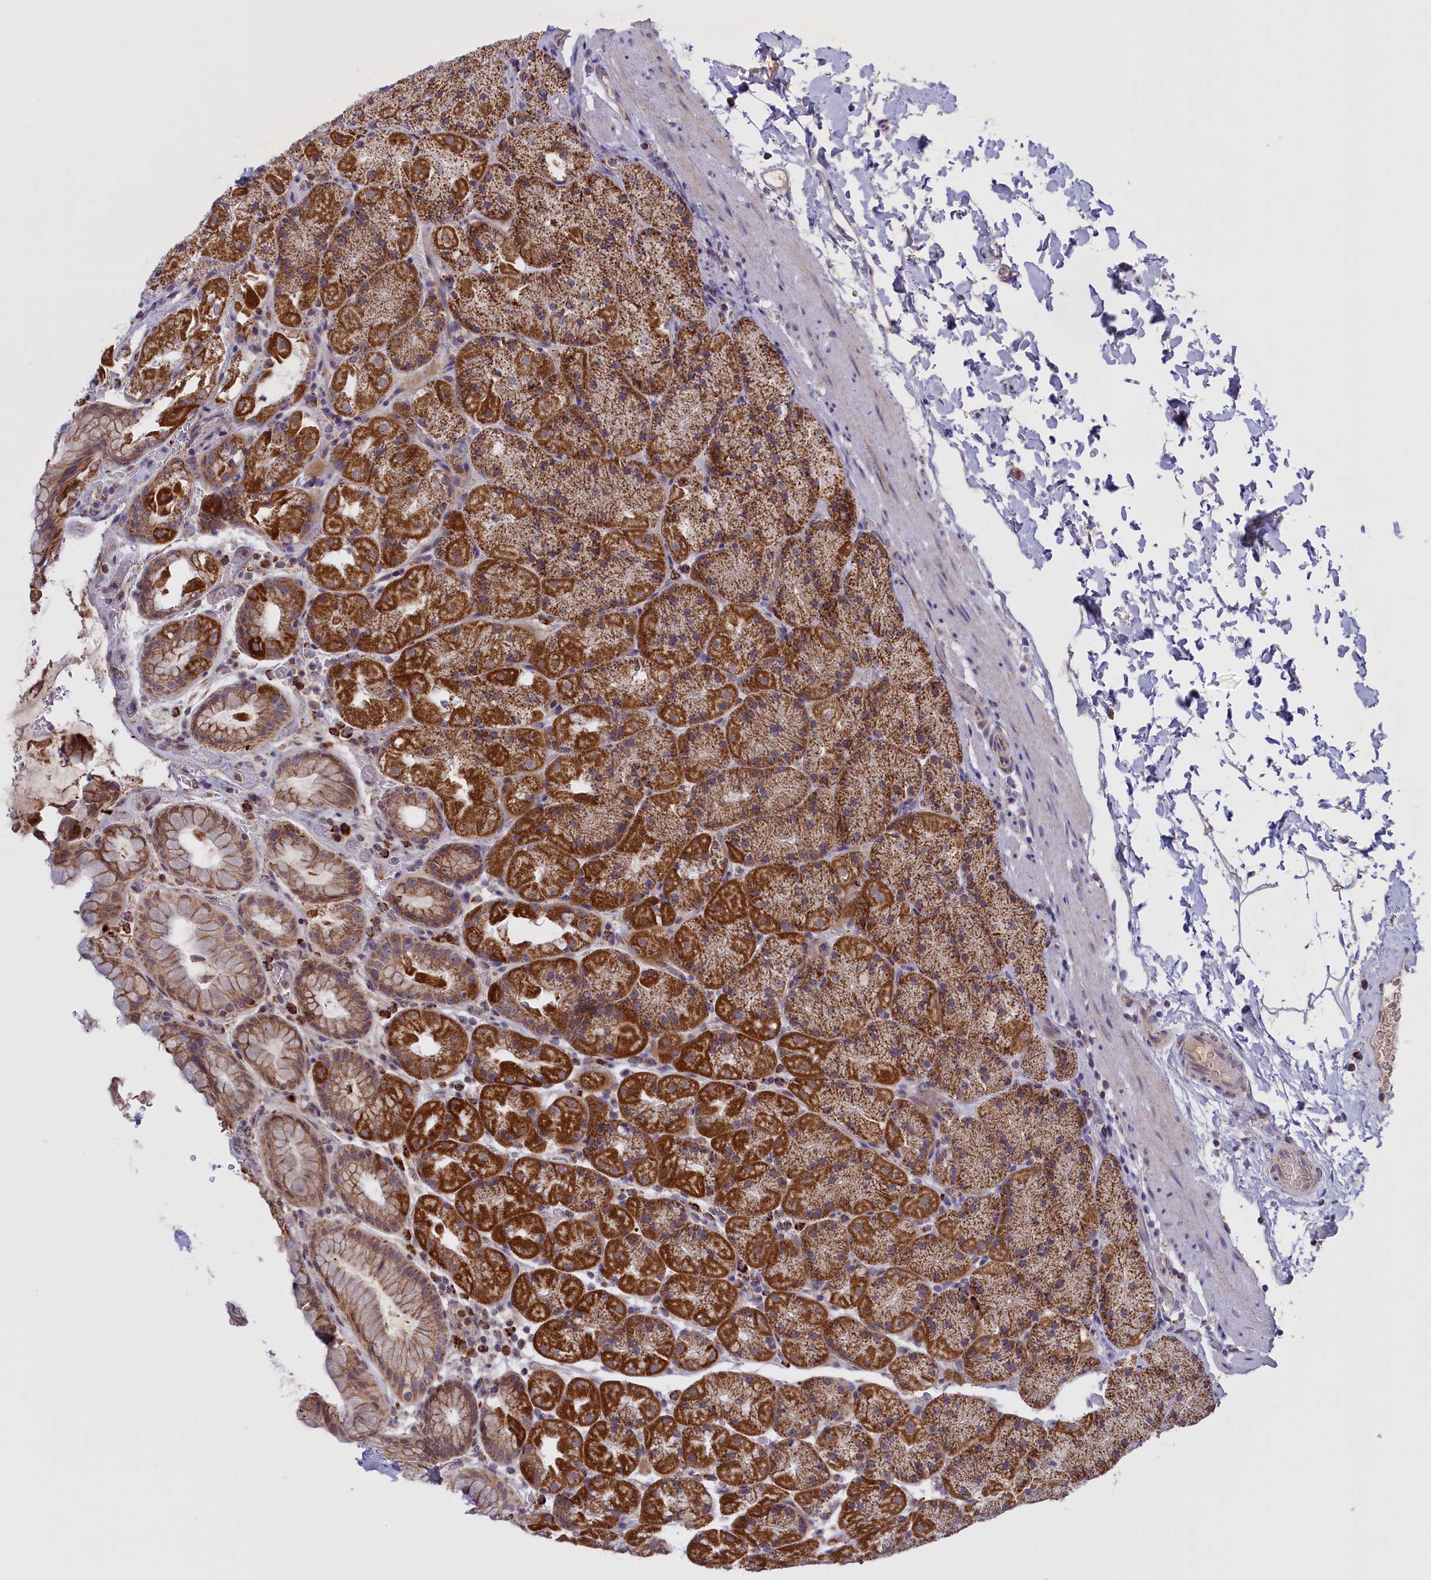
{"staining": {"intensity": "strong", "quantity": ">75%", "location": "cytoplasmic/membranous"}, "tissue": "stomach", "cell_type": "Glandular cells", "image_type": "normal", "snomed": [{"axis": "morphology", "description": "Normal tissue, NOS"}, {"axis": "topography", "description": "Stomach, upper"}, {"axis": "topography", "description": "Stomach, lower"}], "caption": "Strong cytoplasmic/membranous expression is seen in about >75% of glandular cells in benign stomach.", "gene": "FAM149B1", "patient": {"sex": "male", "age": 67}}